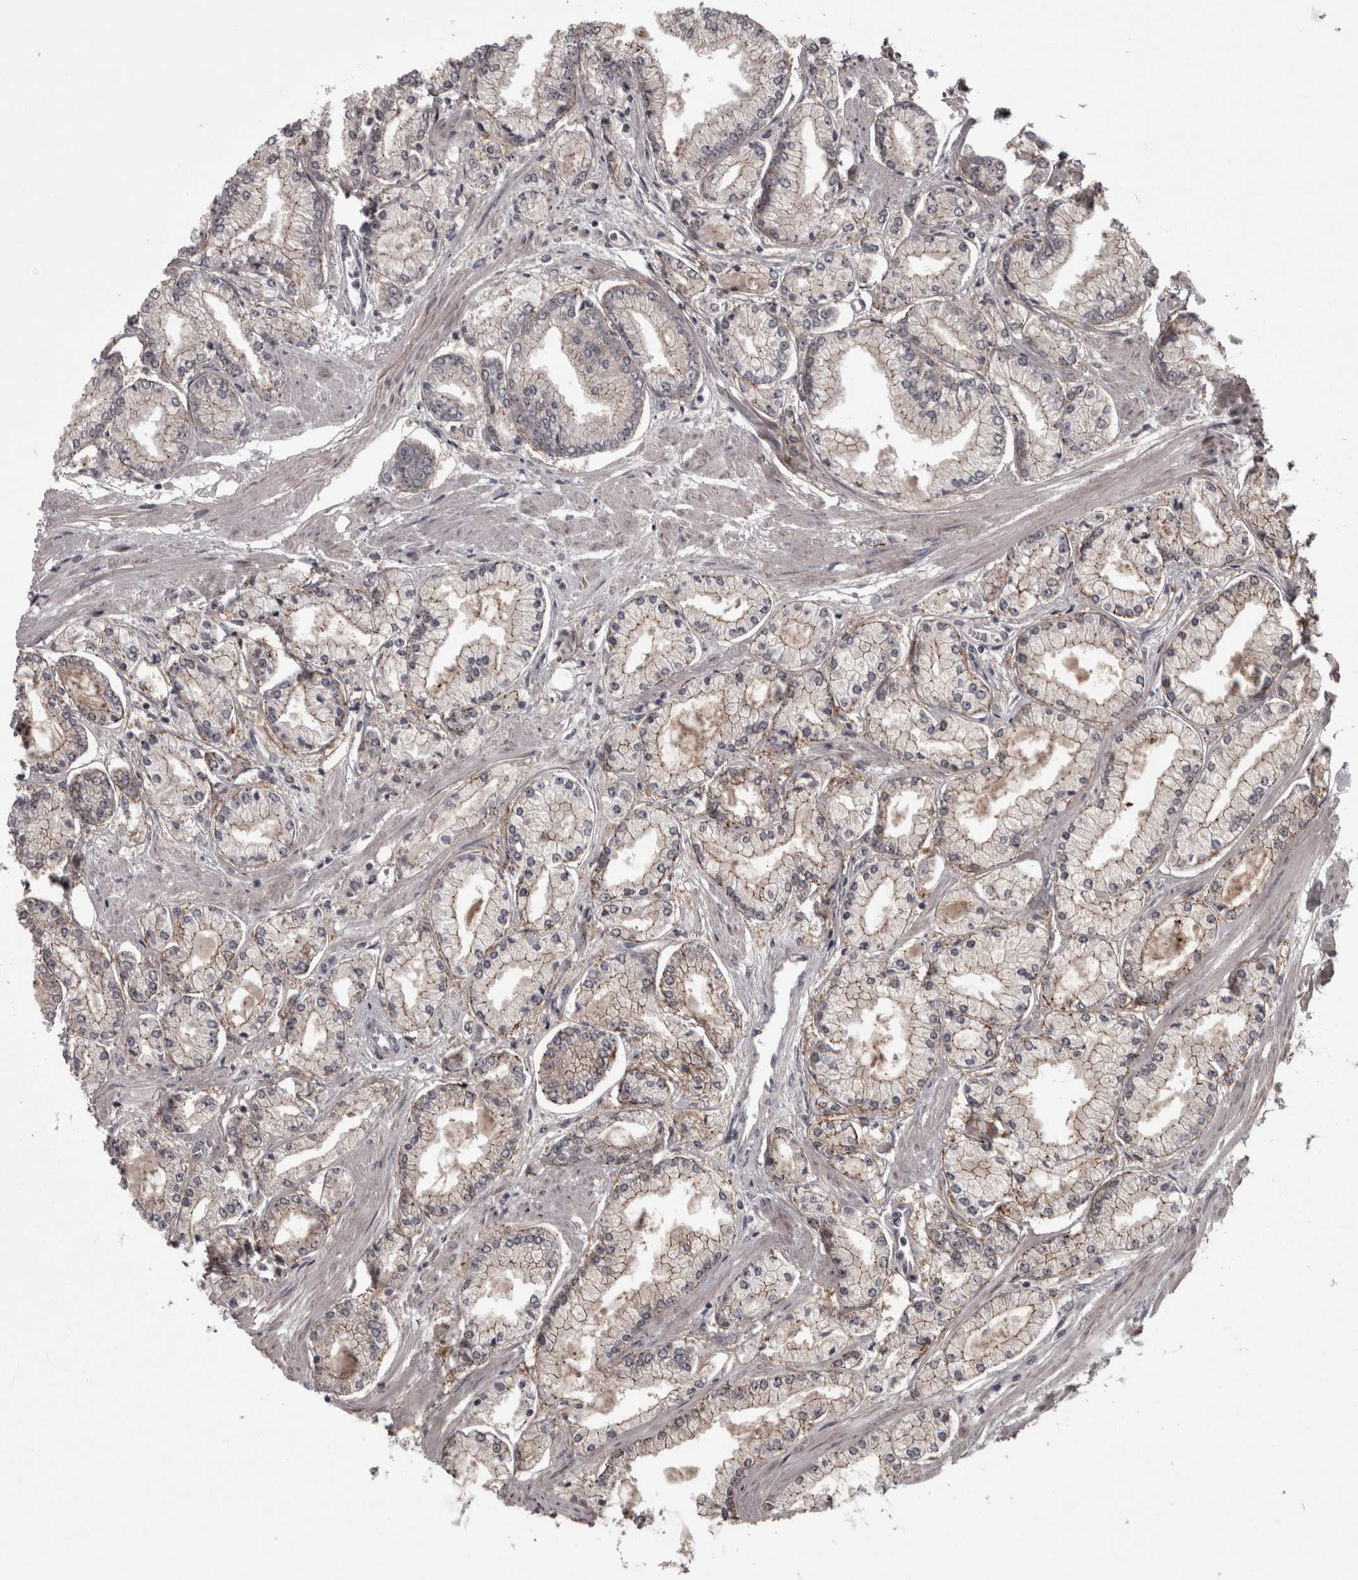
{"staining": {"intensity": "weak", "quantity": "<25%", "location": "cytoplasmic/membranous"}, "tissue": "prostate cancer", "cell_type": "Tumor cells", "image_type": "cancer", "snomed": [{"axis": "morphology", "description": "Adenocarcinoma, Low grade"}, {"axis": "topography", "description": "Prostate"}], "caption": "Micrograph shows no significant protein staining in tumor cells of prostate cancer (adenocarcinoma (low-grade)).", "gene": "PCDH17", "patient": {"sex": "male", "age": 52}}